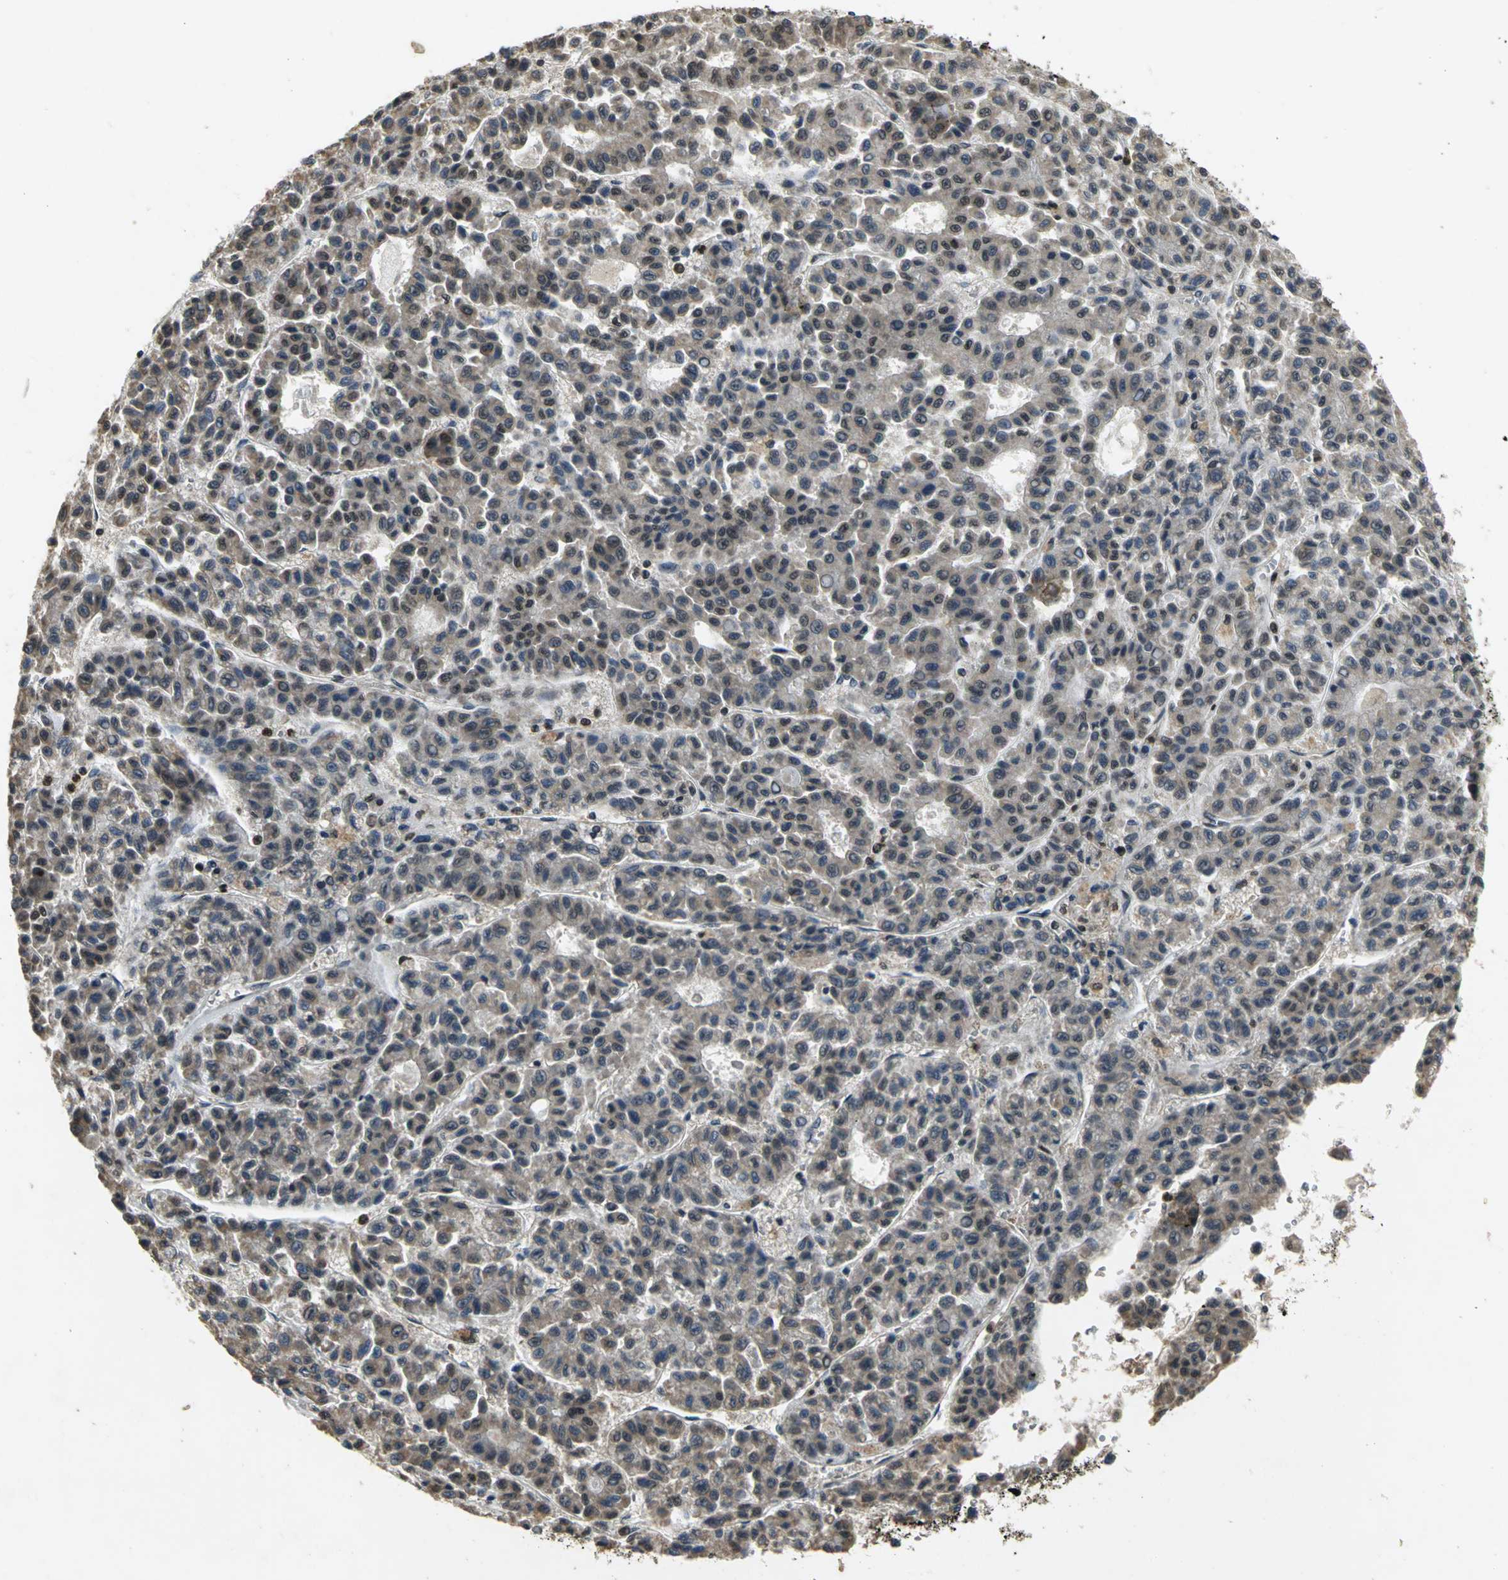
{"staining": {"intensity": "moderate", "quantity": ">75%", "location": "cytoplasmic/membranous,nuclear"}, "tissue": "liver cancer", "cell_type": "Tumor cells", "image_type": "cancer", "snomed": [{"axis": "morphology", "description": "Carcinoma, Hepatocellular, NOS"}, {"axis": "topography", "description": "Liver"}], "caption": "DAB immunohistochemical staining of liver cancer (hepatocellular carcinoma) displays moderate cytoplasmic/membranous and nuclear protein staining in approximately >75% of tumor cells.", "gene": "AHR", "patient": {"sex": "male", "age": 70}}